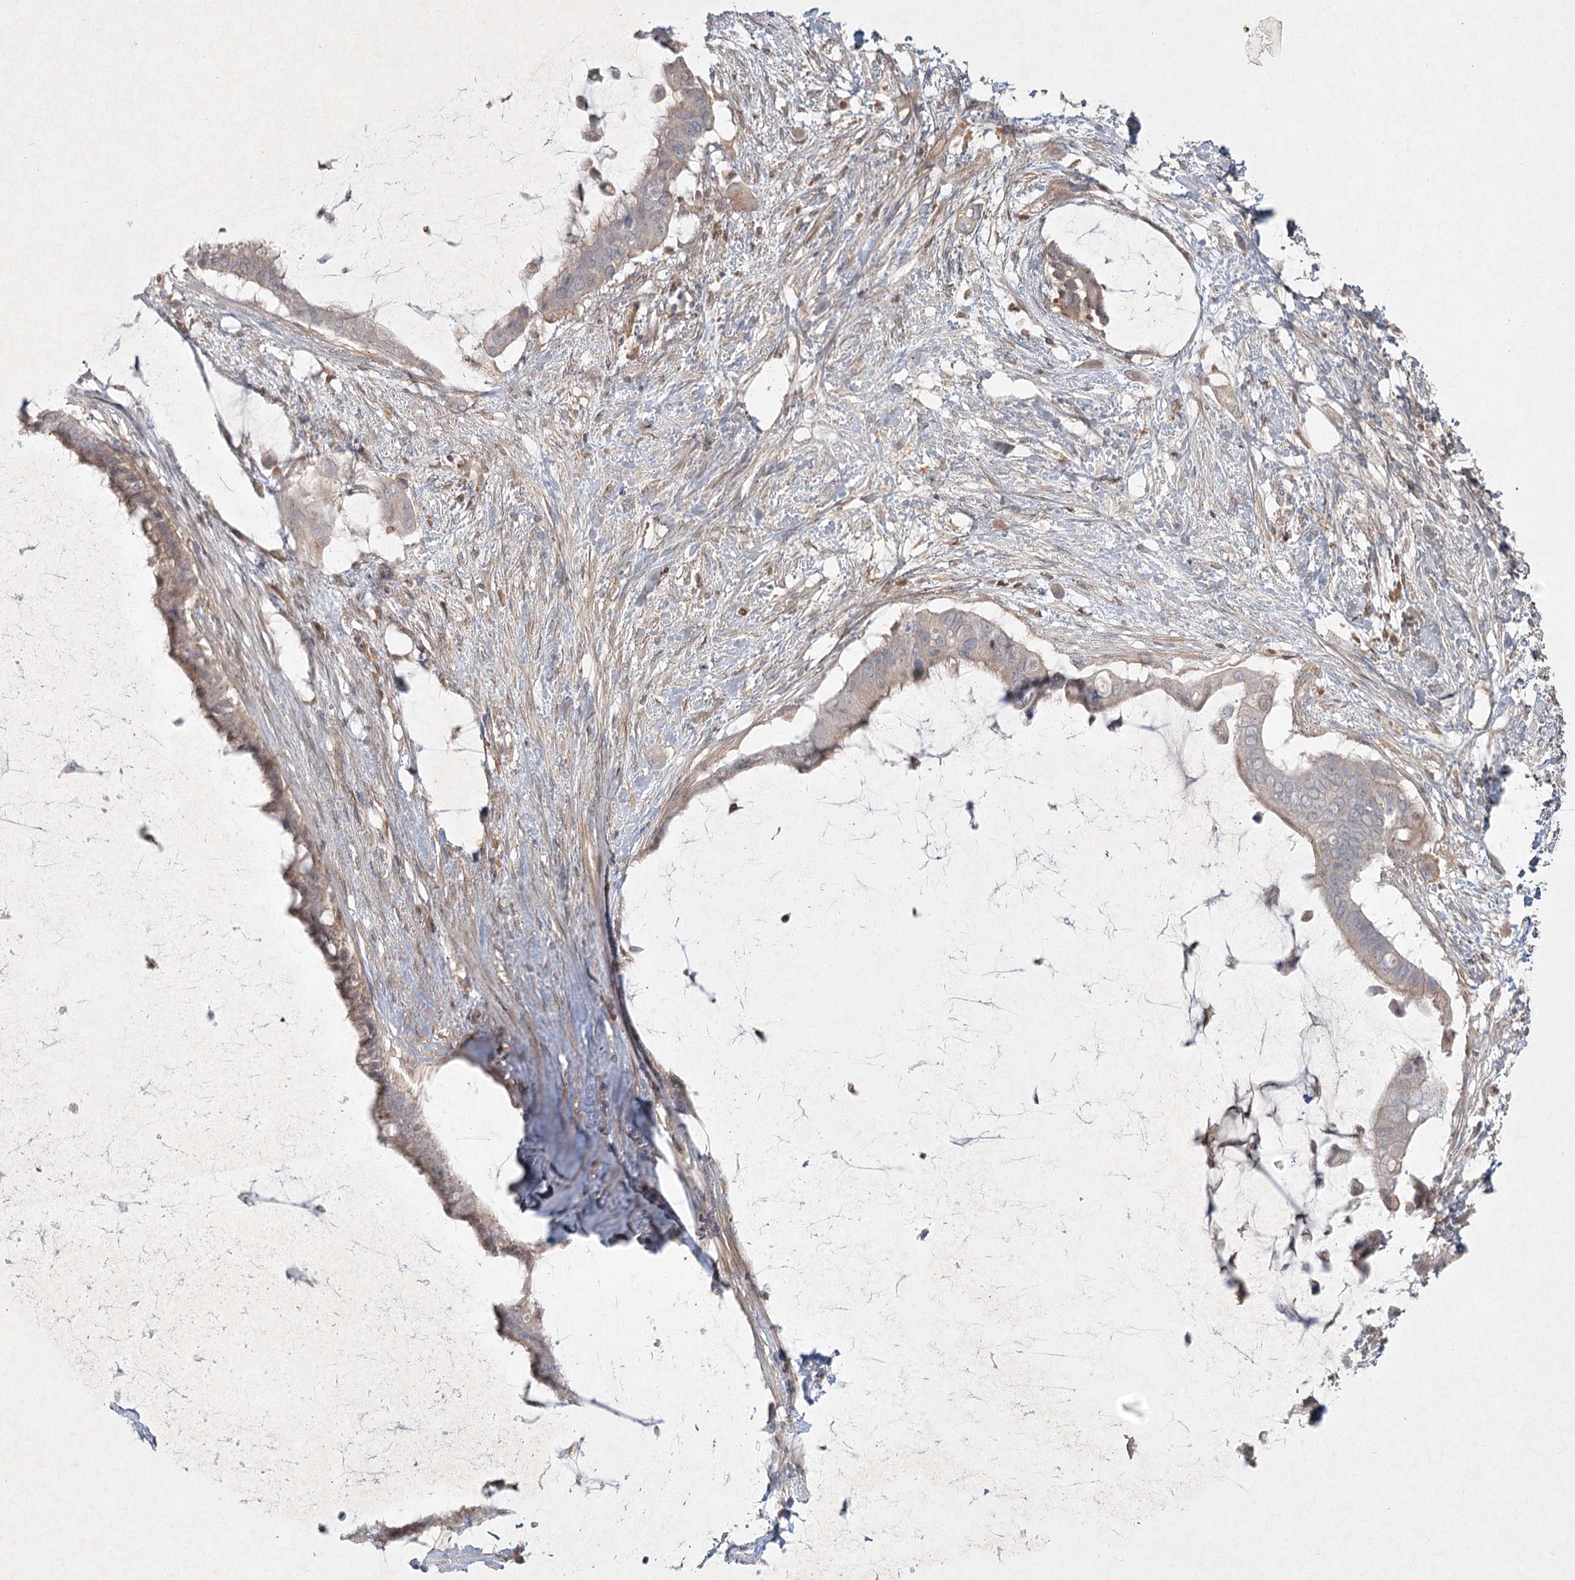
{"staining": {"intensity": "weak", "quantity": "<25%", "location": "cytoplasmic/membranous"}, "tissue": "pancreatic cancer", "cell_type": "Tumor cells", "image_type": "cancer", "snomed": [{"axis": "morphology", "description": "Adenocarcinoma, NOS"}, {"axis": "topography", "description": "Pancreas"}], "caption": "Immunohistochemistry (IHC) of pancreatic cancer demonstrates no staining in tumor cells.", "gene": "LRP2BP", "patient": {"sex": "male", "age": 41}}